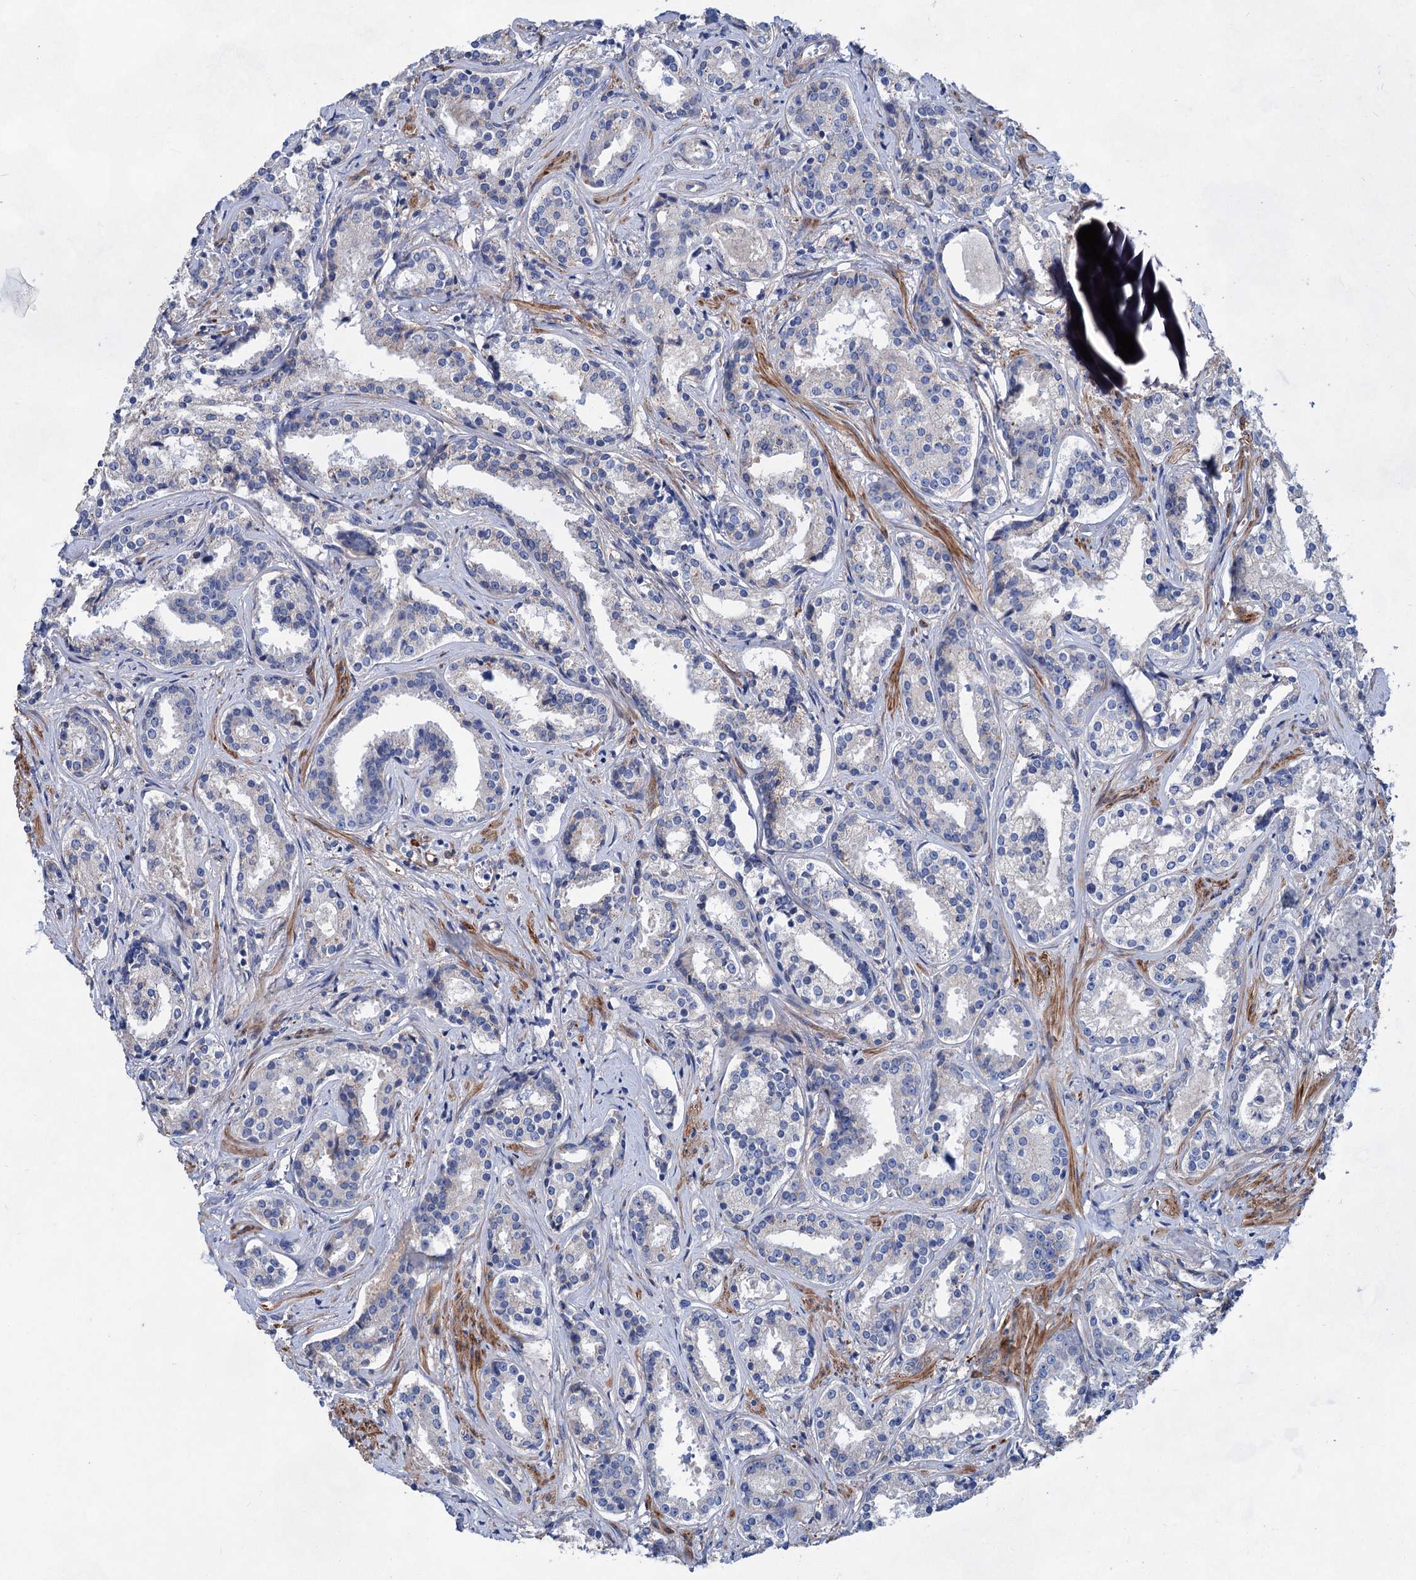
{"staining": {"intensity": "weak", "quantity": "<25%", "location": "cytoplasmic/membranous"}, "tissue": "prostate cancer", "cell_type": "Tumor cells", "image_type": "cancer", "snomed": [{"axis": "morphology", "description": "Adenocarcinoma, High grade"}, {"axis": "topography", "description": "Prostate"}], "caption": "An immunohistochemistry image of prostate cancer (adenocarcinoma (high-grade)) is shown. There is no staining in tumor cells of prostate cancer (adenocarcinoma (high-grade)). (DAB (3,3'-diaminobenzidine) IHC with hematoxylin counter stain).", "gene": "GPR155", "patient": {"sex": "male", "age": 58}}